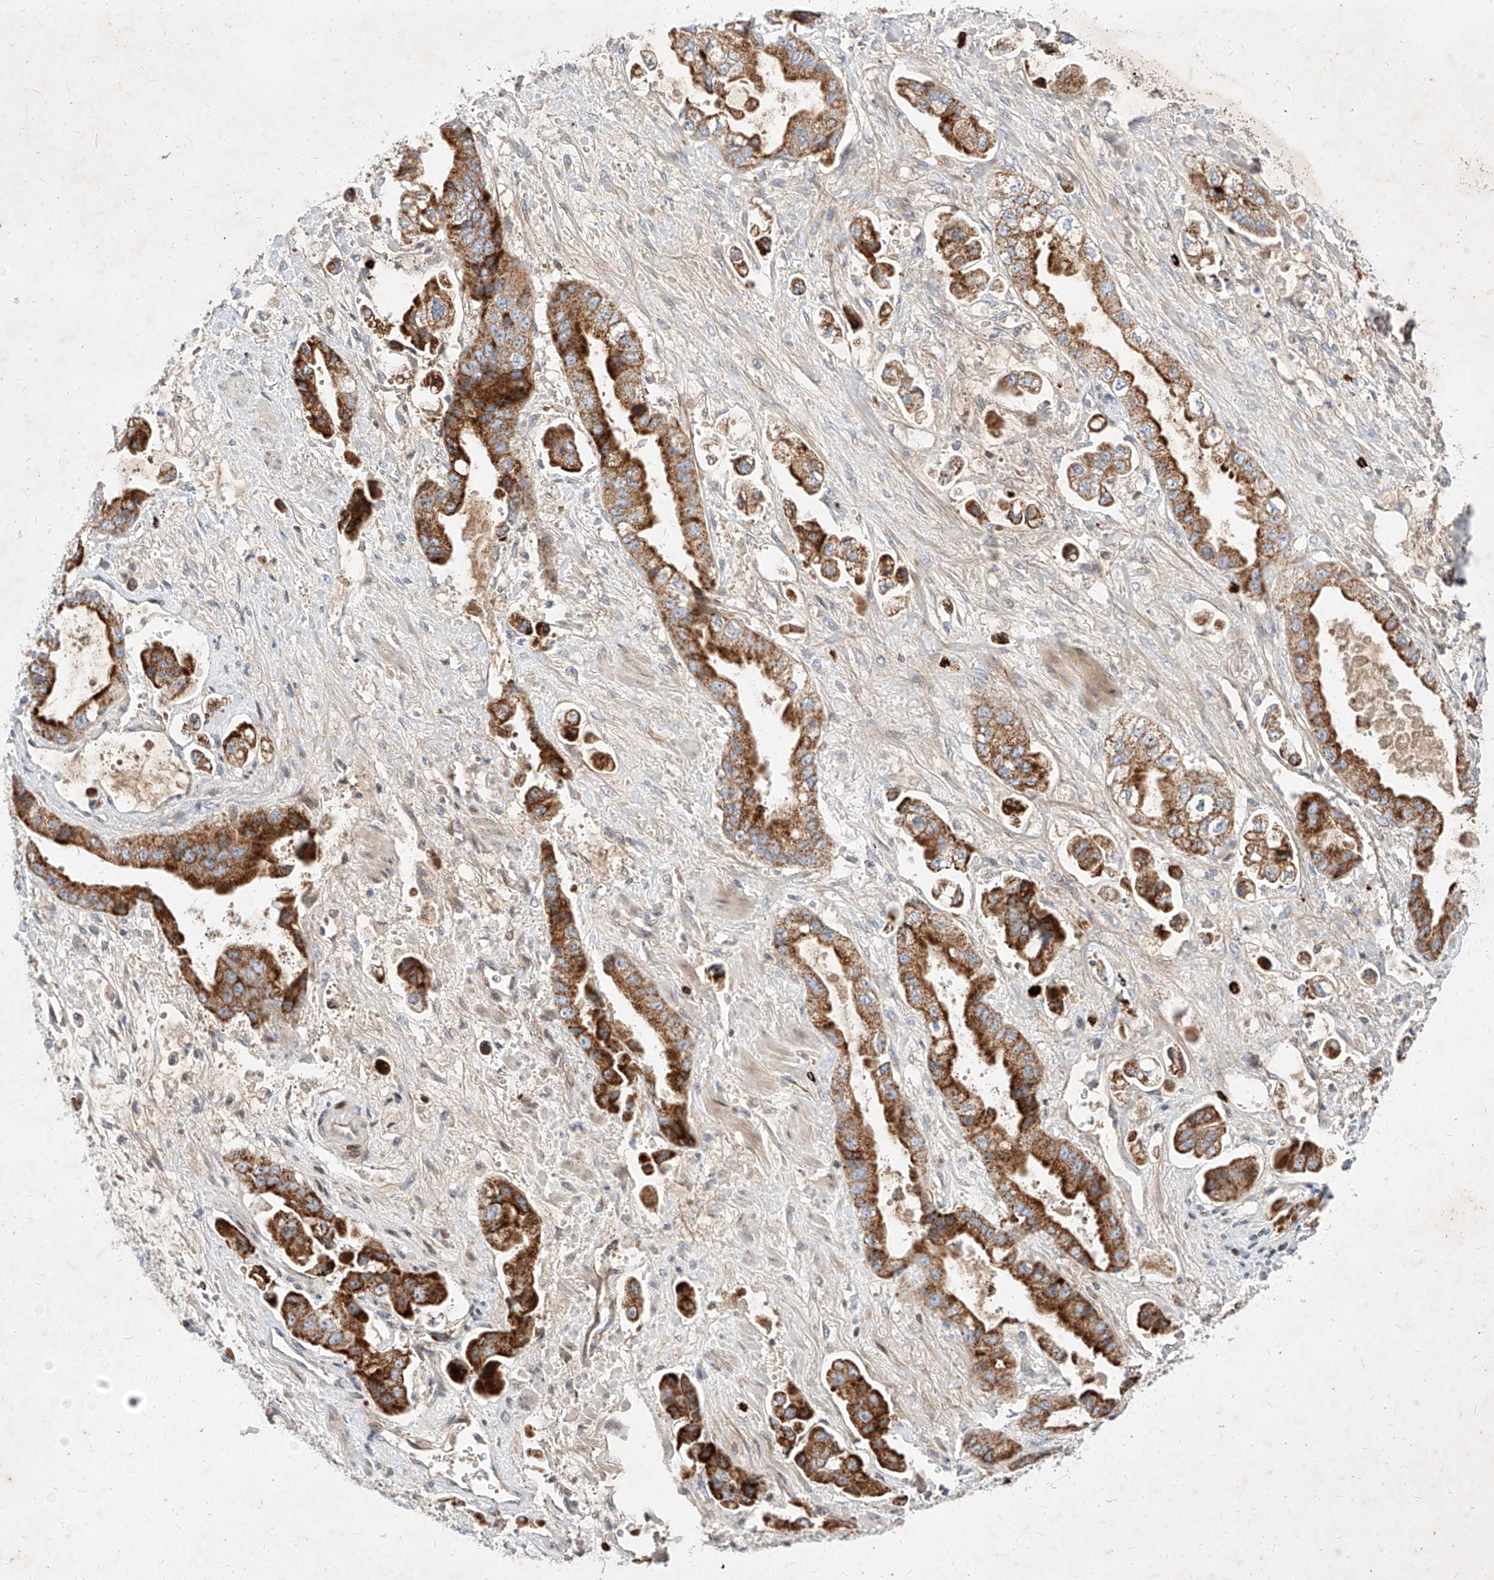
{"staining": {"intensity": "strong", "quantity": ">75%", "location": "cytoplasmic/membranous"}, "tissue": "stomach cancer", "cell_type": "Tumor cells", "image_type": "cancer", "snomed": [{"axis": "morphology", "description": "Adenocarcinoma, NOS"}, {"axis": "topography", "description": "Stomach"}], "caption": "Protein staining demonstrates strong cytoplasmic/membranous staining in approximately >75% of tumor cells in stomach cancer.", "gene": "OSGEPL1", "patient": {"sex": "male", "age": 62}}